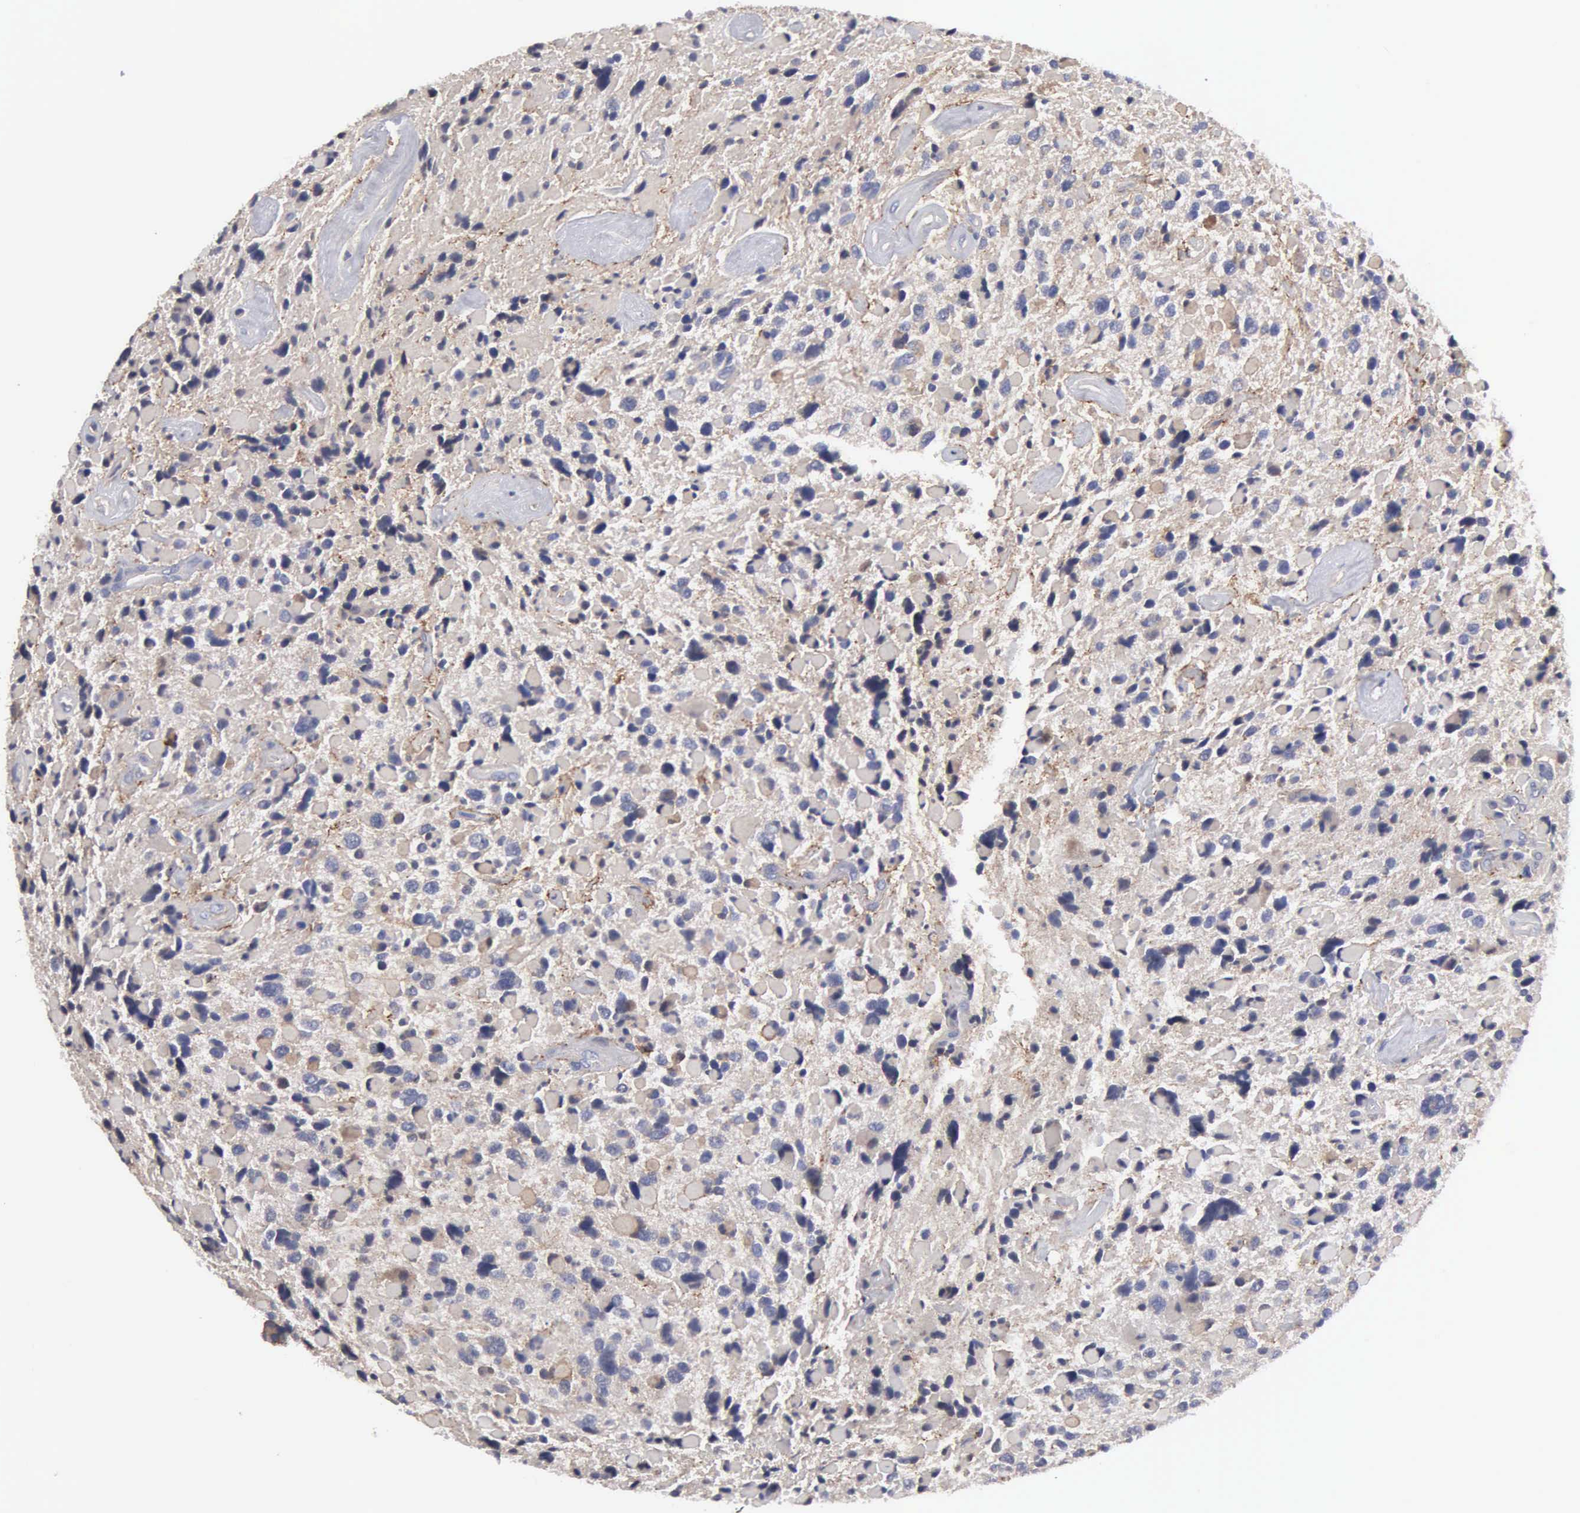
{"staining": {"intensity": "weak", "quantity": "25%-75%", "location": "cytoplasmic/membranous"}, "tissue": "glioma", "cell_type": "Tumor cells", "image_type": "cancer", "snomed": [{"axis": "morphology", "description": "Glioma, malignant, High grade"}, {"axis": "topography", "description": "Brain"}], "caption": "Human malignant glioma (high-grade) stained for a protein (brown) shows weak cytoplasmic/membranous positive staining in approximately 25%-75% of tumor cells.", "gene": "RDX", "patient": {"sex": "female", "age": 37}}